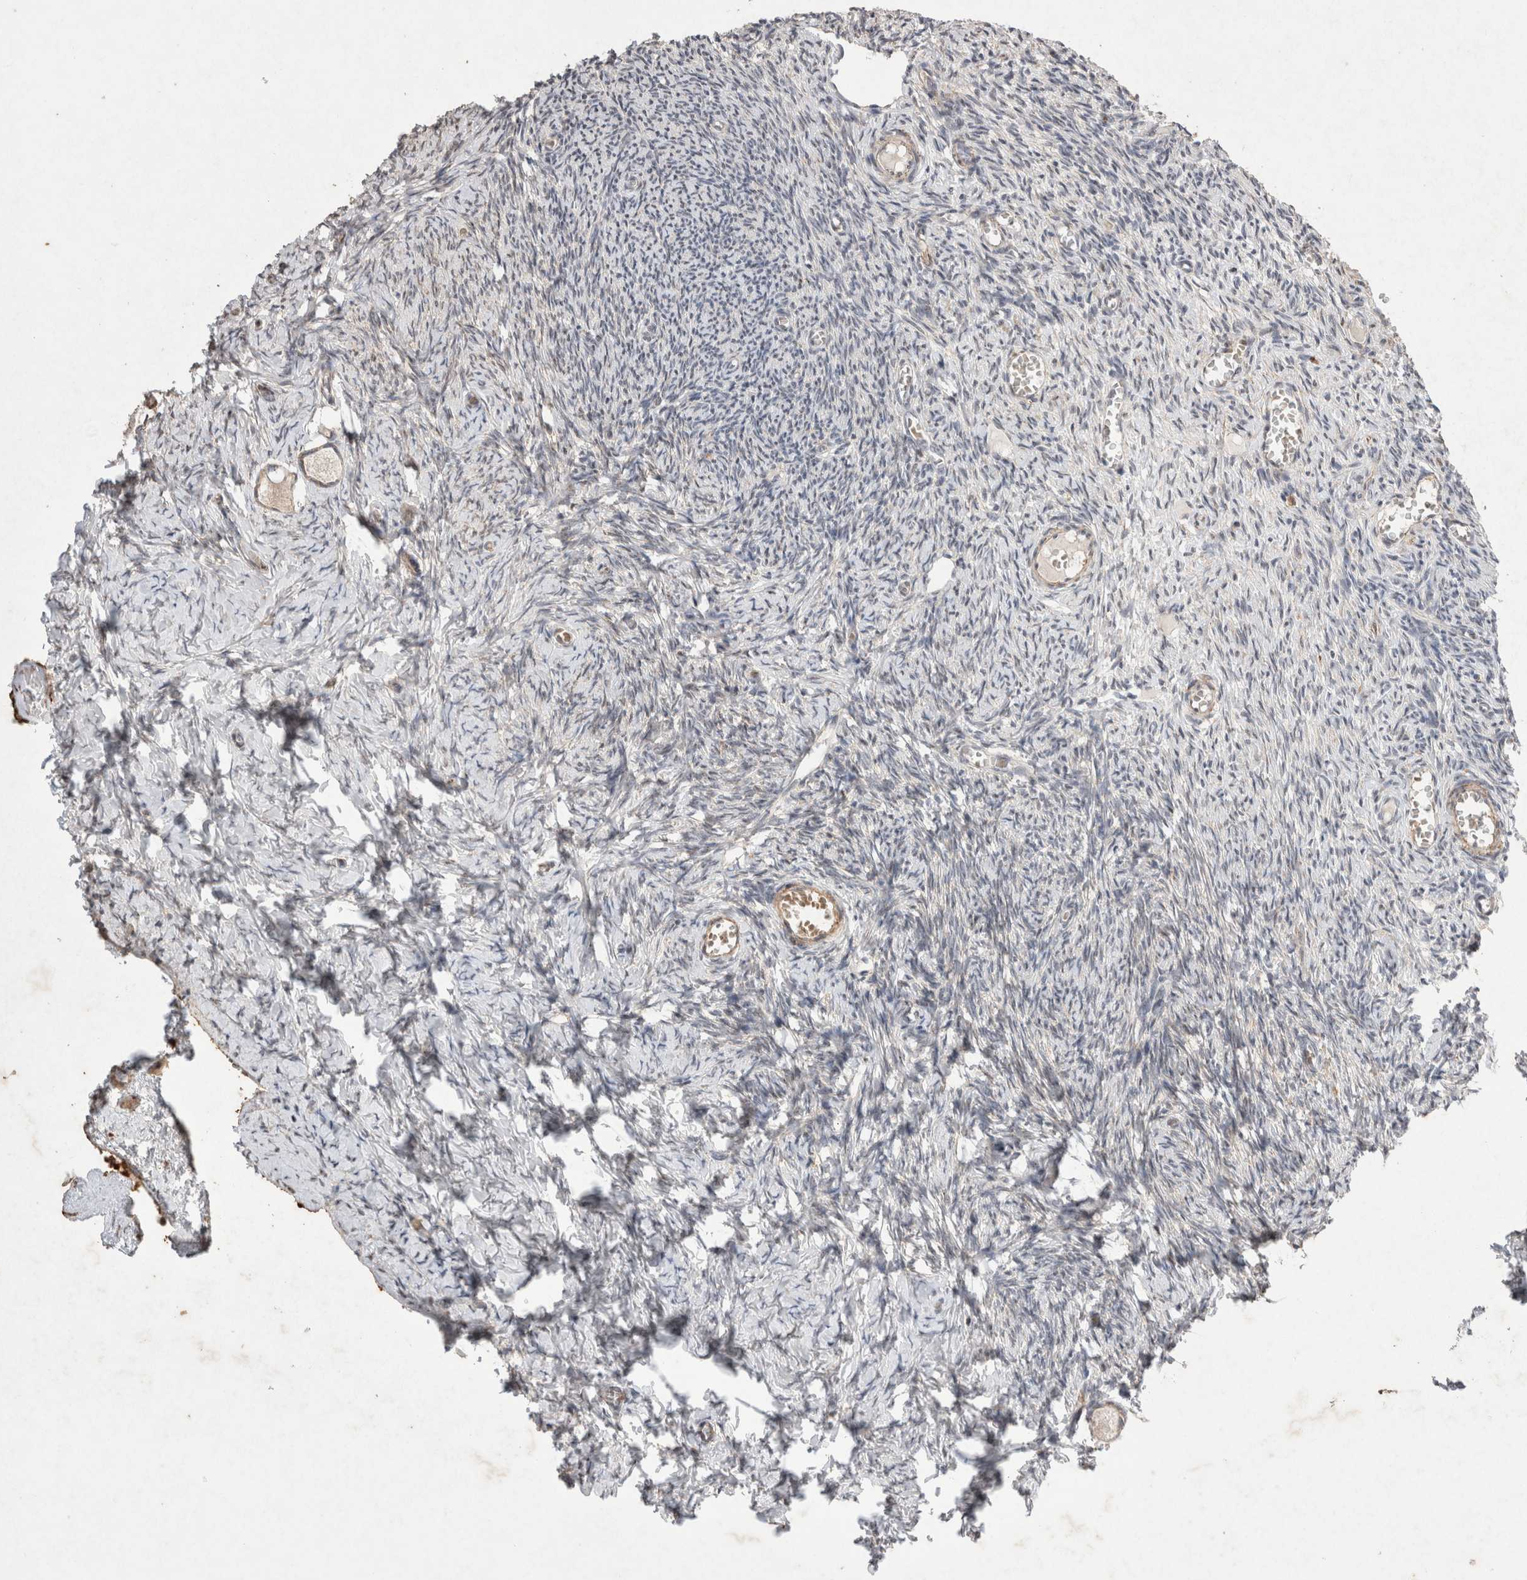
{"staining": {"intensity": "moderate", "quantity": ">75%", "location": "cytoplasmic/membranous,nuclear"}, "tissue": "ovary", "cell_type": "Follicle cells", "image_type": "normal", "snomed": [{"axis": "morphology", "description": "Normal tissue, NOS"}, {"axis": "topography", "description": "Ovary"}], "caption": "Immunohistochemistry image of benign ovary stained for a protein (brown), which demonstrates medium levels of moderate cytoplasmic/membranous,nuclear expression in approximately >75% of follicle cells.", "gene": "STK11", "patient": {"sex": "female", "age": 27}}